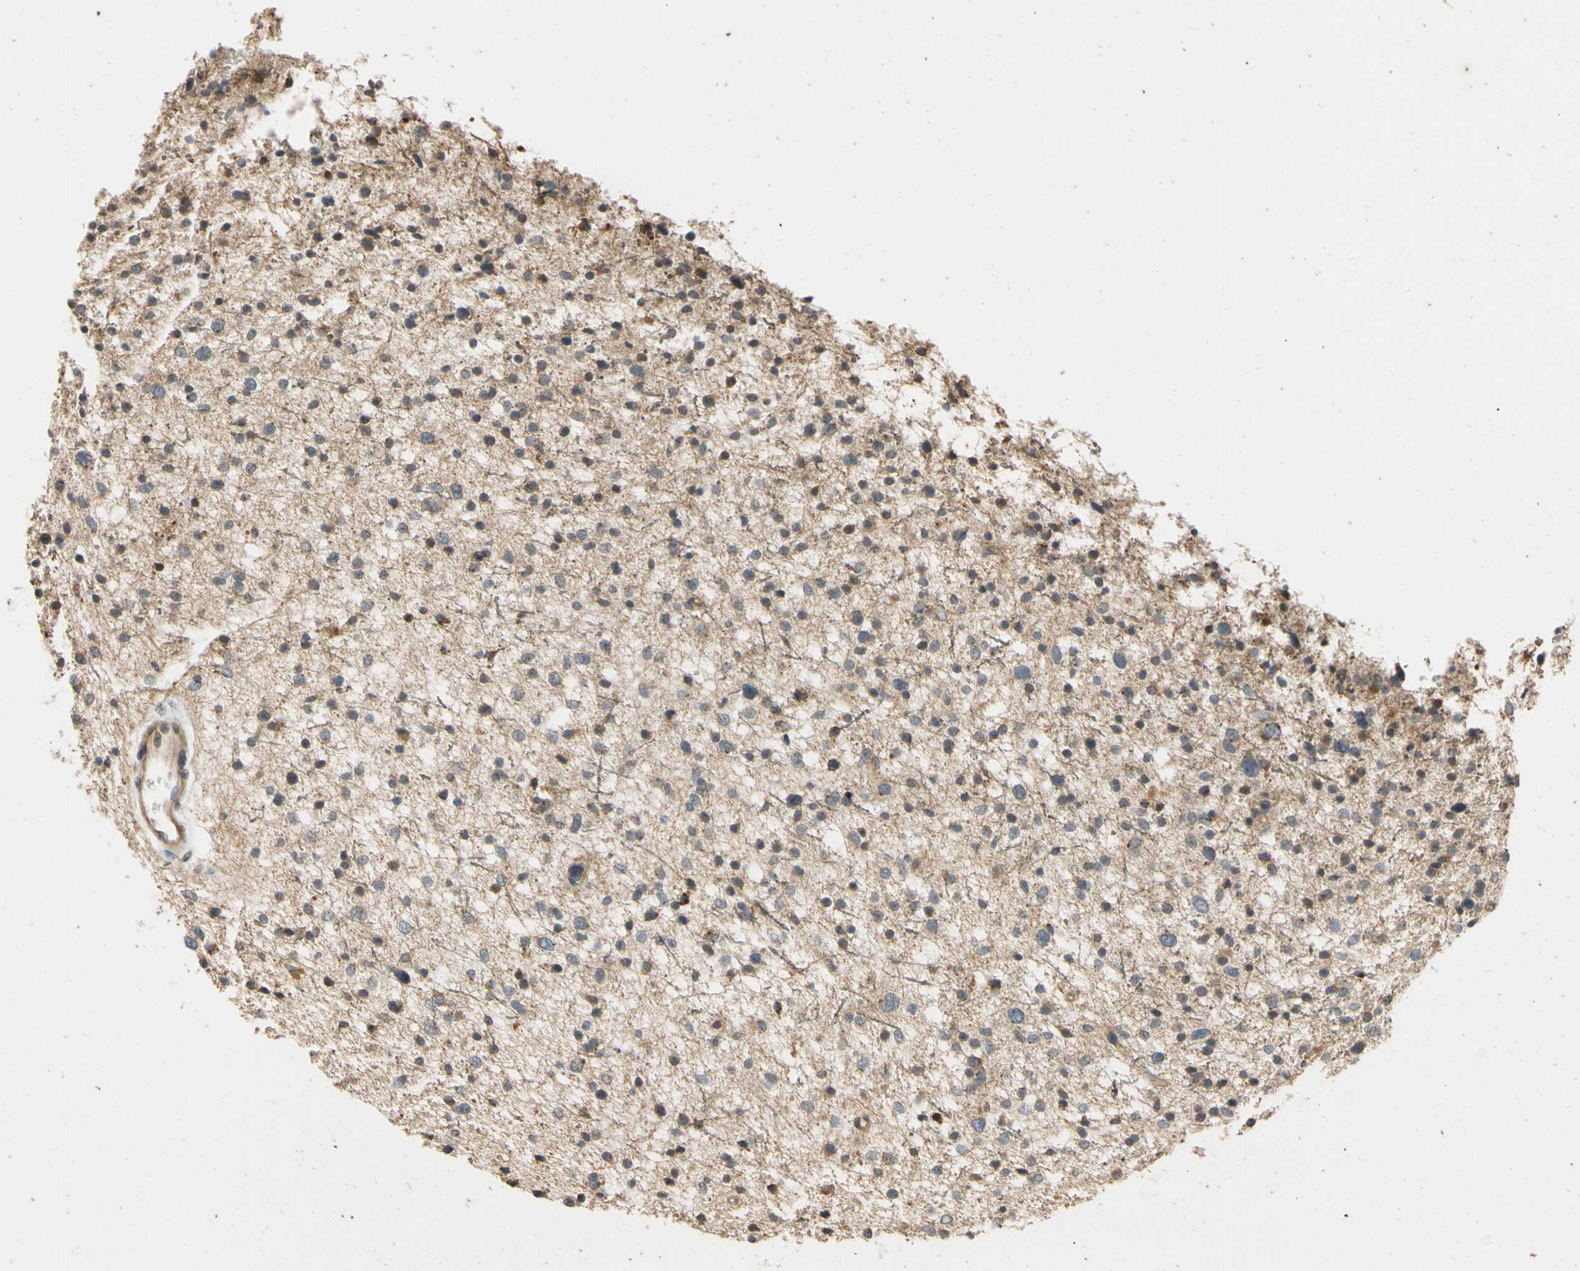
{"staining": {"intensity": "negative", "quantity": "none", "location": "none"}, "tissue": "glioma", "cell_type": "Tumor cells", "image_type": "cancer", "snomed": [{"axis": "morphology", "description": "Glioma, malignant, Low grade"}, {"axis": "topography", "description": "Brain"}], "caption": "This is a micrograph of immunohistochemistry staining of glioma, which shows no positivity in tumor cells.", "gene": "ATP2C1", "patient": {"sex": "female", "age": 37}}